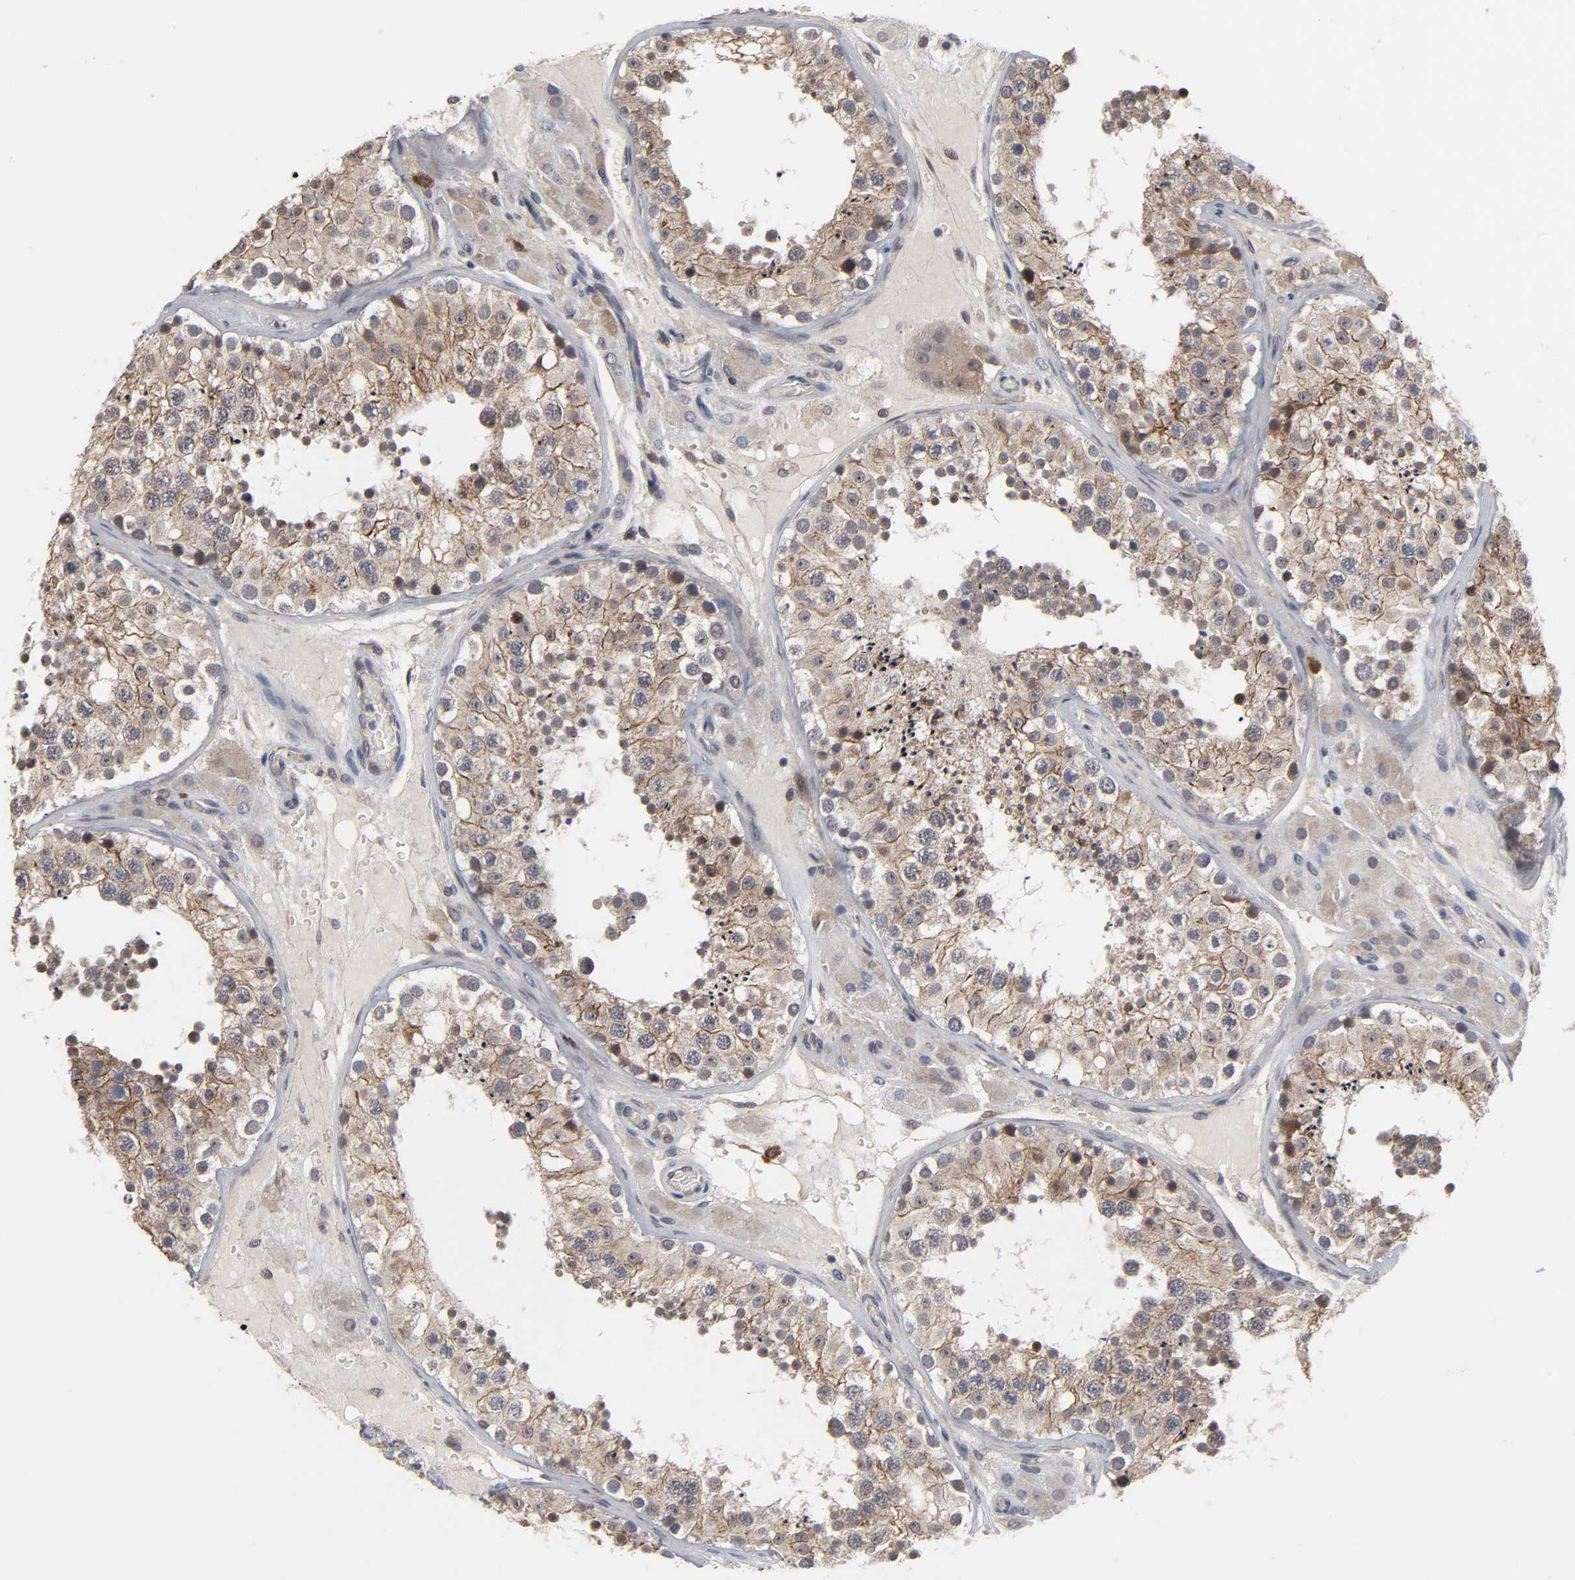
{"staining": {"intensity": "moderate", "quantity": ">75%", "location": "cytoplasmic/membranous,nuclear"}, "tissue": "testis", "cell_type": "Cells in seminiferous ducts", "image_type": "normal", "snomed": [{"axis": "morphology", "description": "Normal tissue, NOS"}, {"axis": "topography", "description": "Testis"}], "caption": "Brown immunohistochemical staining in unremarkable testis exhibits moderate cytoplasmic/membranous,nuclear positivity in about >75% of cells in seminiferous ducts.", "gene": "HNF4A", "patient": {"sex": "male", "age": 26}}